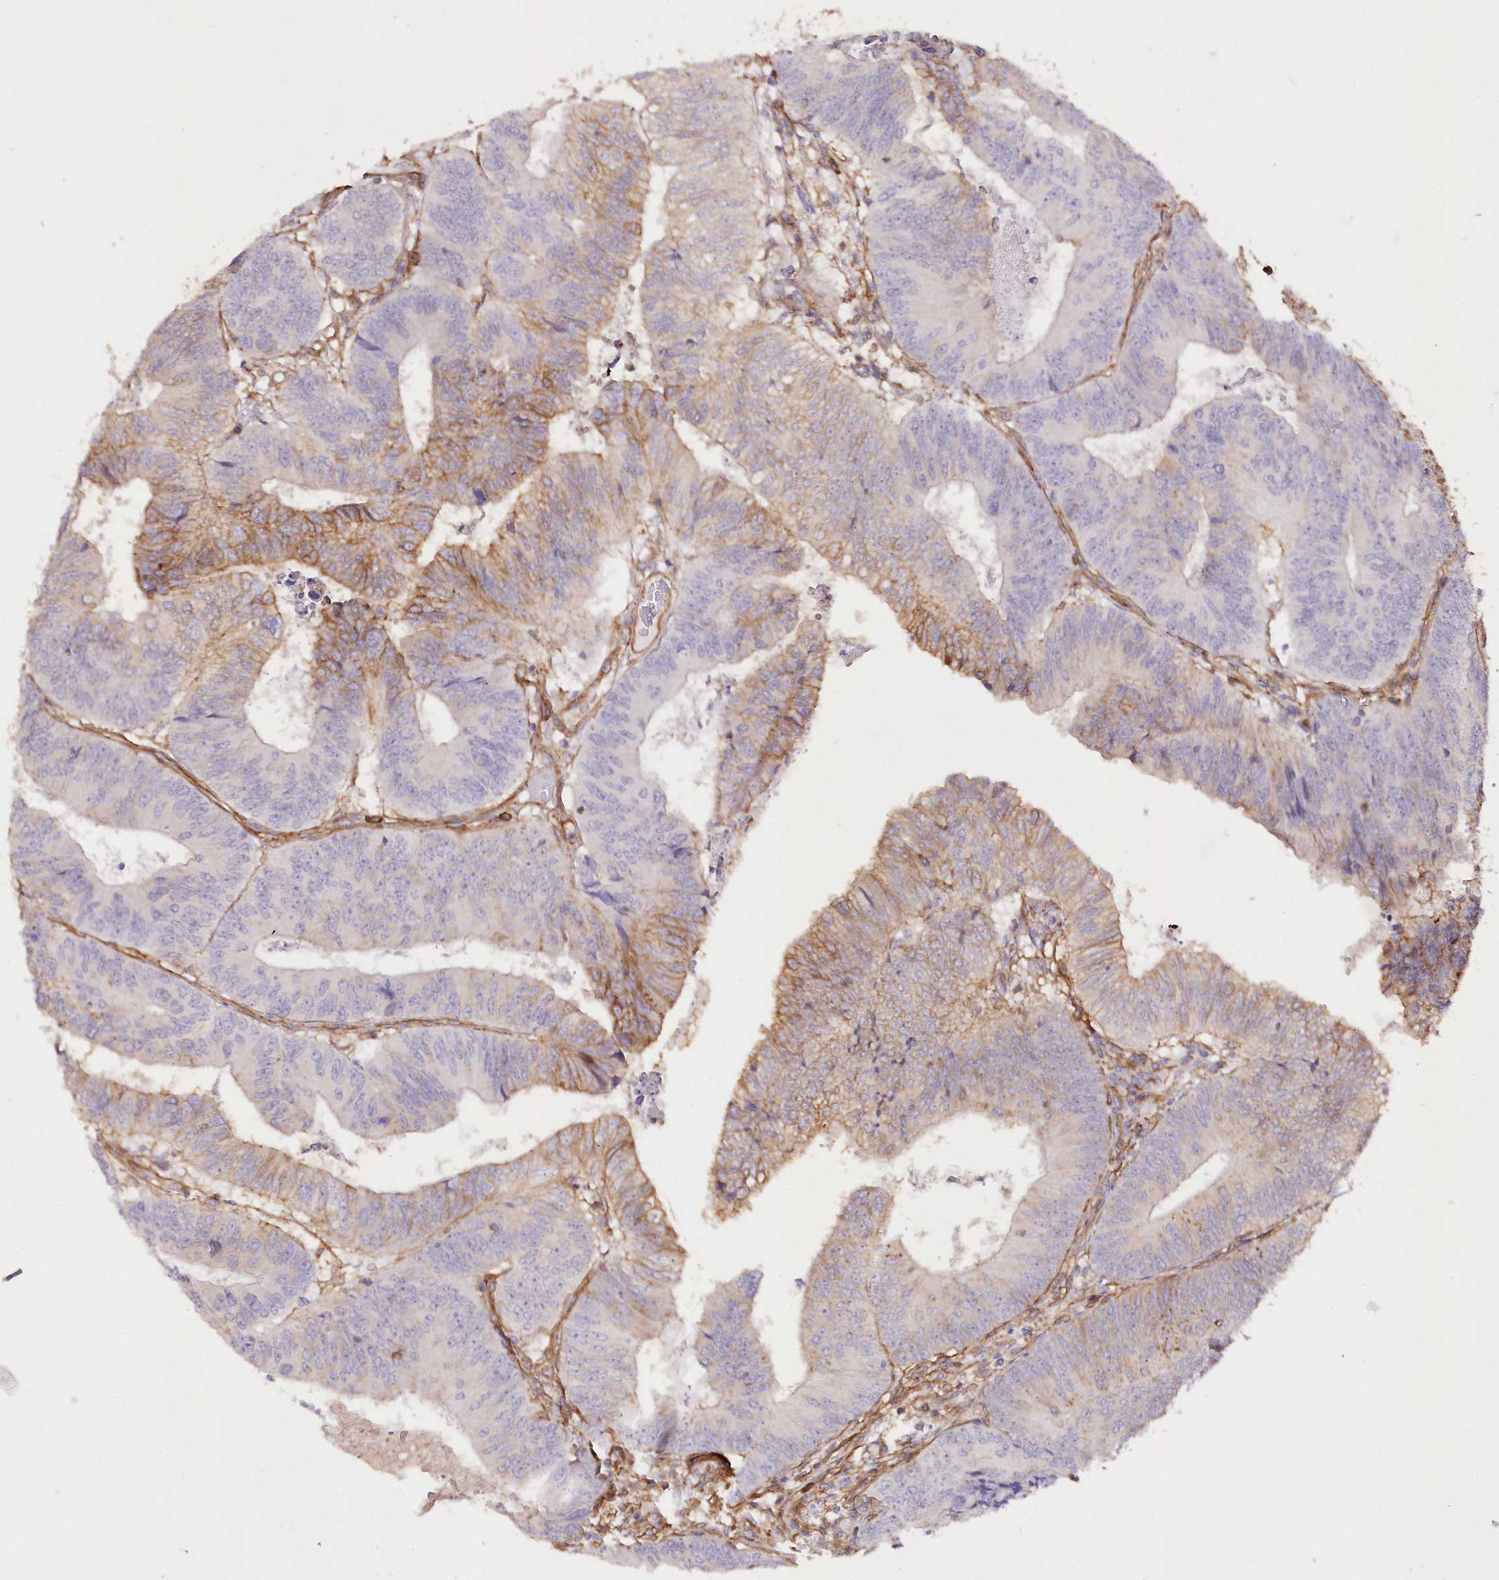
{"staining": {"intensity": "moderate", "quantity": "<25%", "location": "cytoplasmic/membranous"}, "tissue": "colorectal cancer", "cell_type": "Tumor cells", "image_type": "cancer", "snomed": [{"axis": "morphology", "description": "Adenocarcinoma, NOS"}, {"axis": "topography", "description": "Colon"}], "caption": "Colorectal cancer tissue shows moderate cytoplasmic/membranous staining in about <25% of tumor cells, visualized by immunohistochemistry. (DAB (3,3'-diaminobenzidine) = brown stain, brightfield microscopy at high magnification).", "gene": "SYNPO2", "patient": {"sex": "female", "age": 67}}